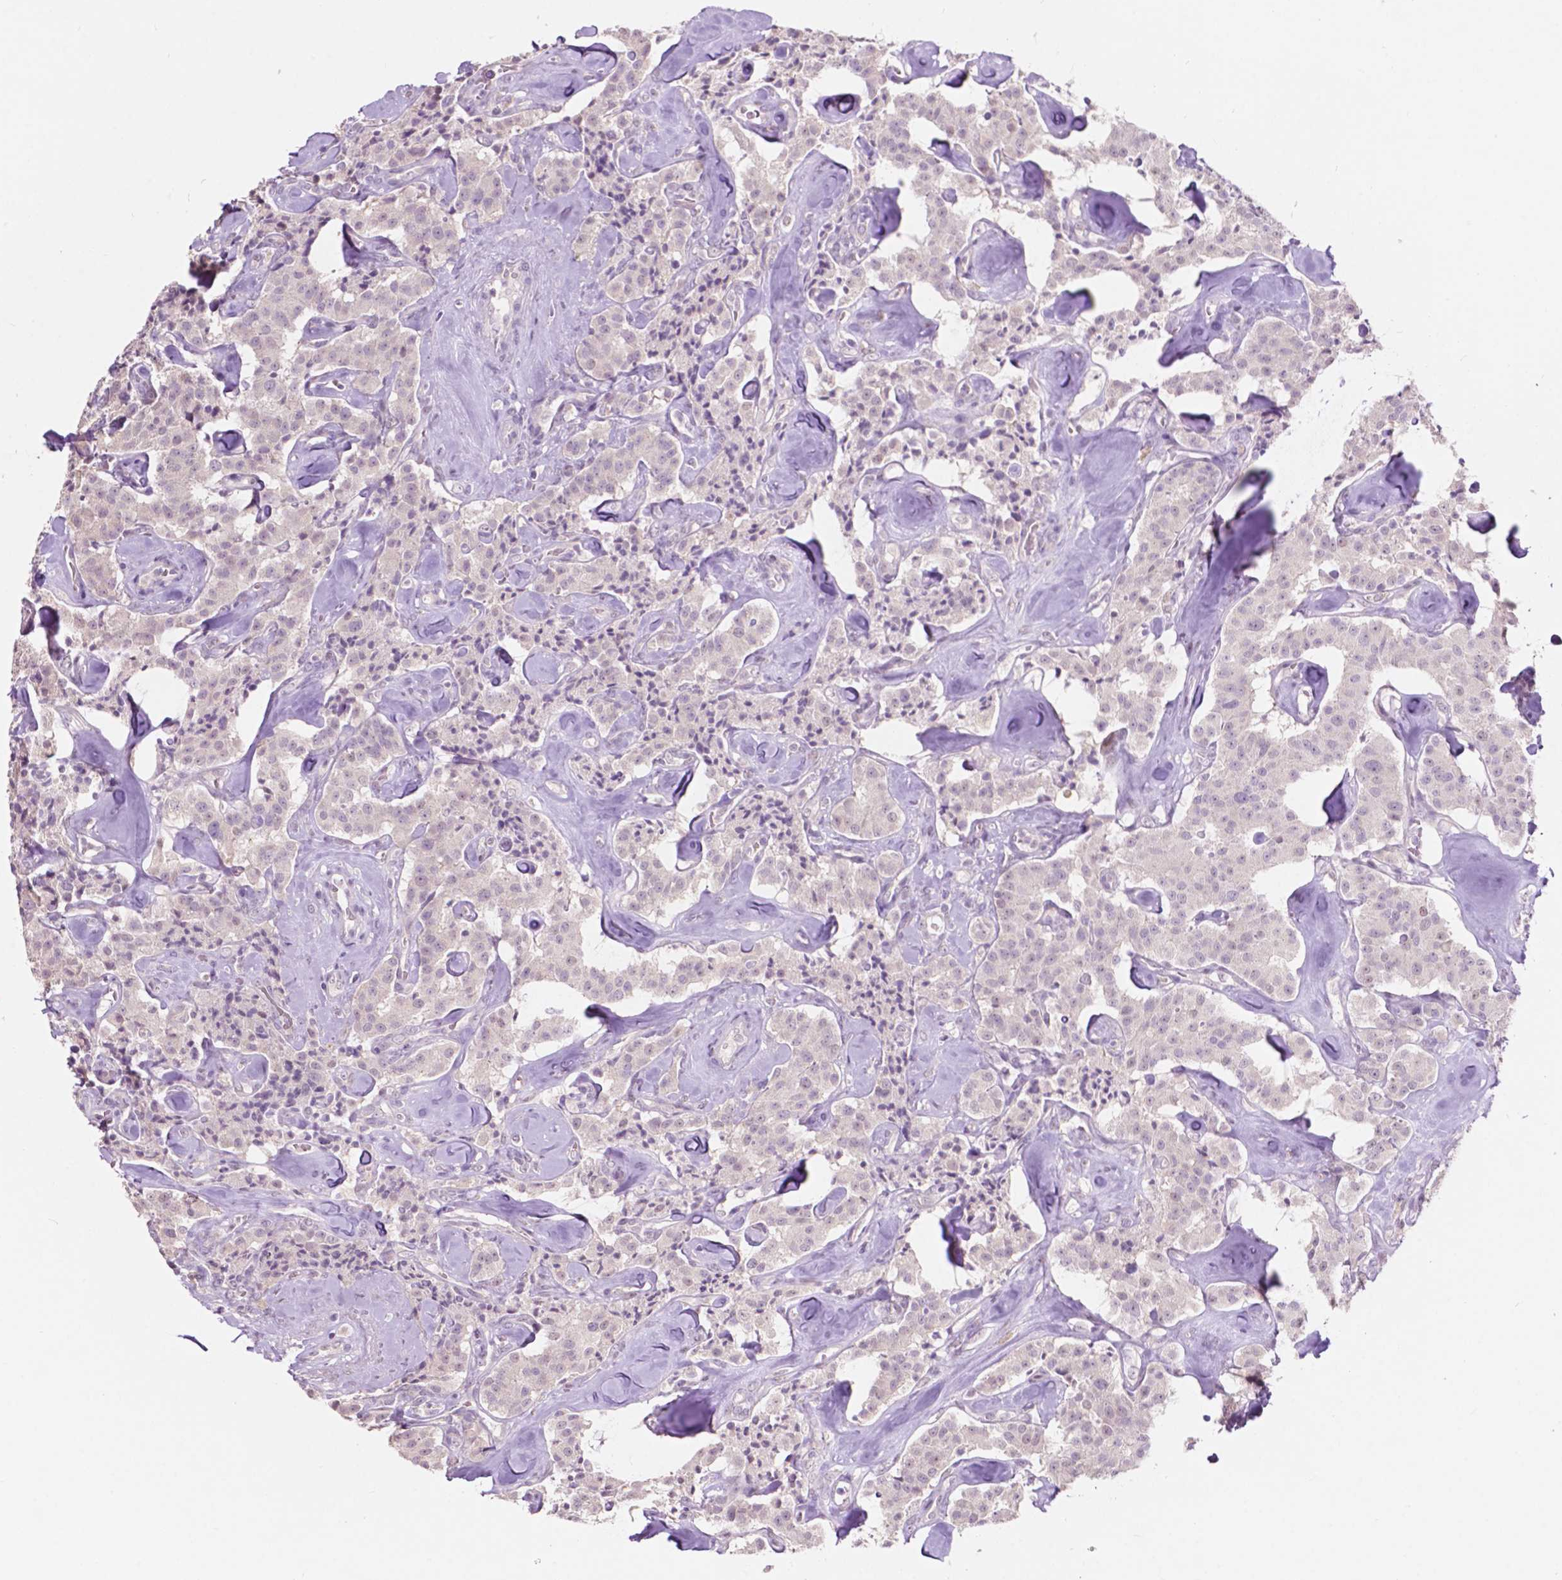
{"staining": {"intensity": "negative", "quantity": "none", "location": "none"}, "tissue": "carcinoid", "cell_type": "Tumor cells", "image_type": "cancer", "snomed": [{"axis": "morphology", "description": "Carcinoid, malignant, NOS"}, {"axis": "topography", "description": "Pancreas"}], "caption": "An immunohistochemistry (IHC) photomicrograph of malignant carcinoid is shown. There is no staining in tumor cells of malignant carcinoid.", "gene": "TM6SF2", "patient": {"sex": "male", "age": 41}}